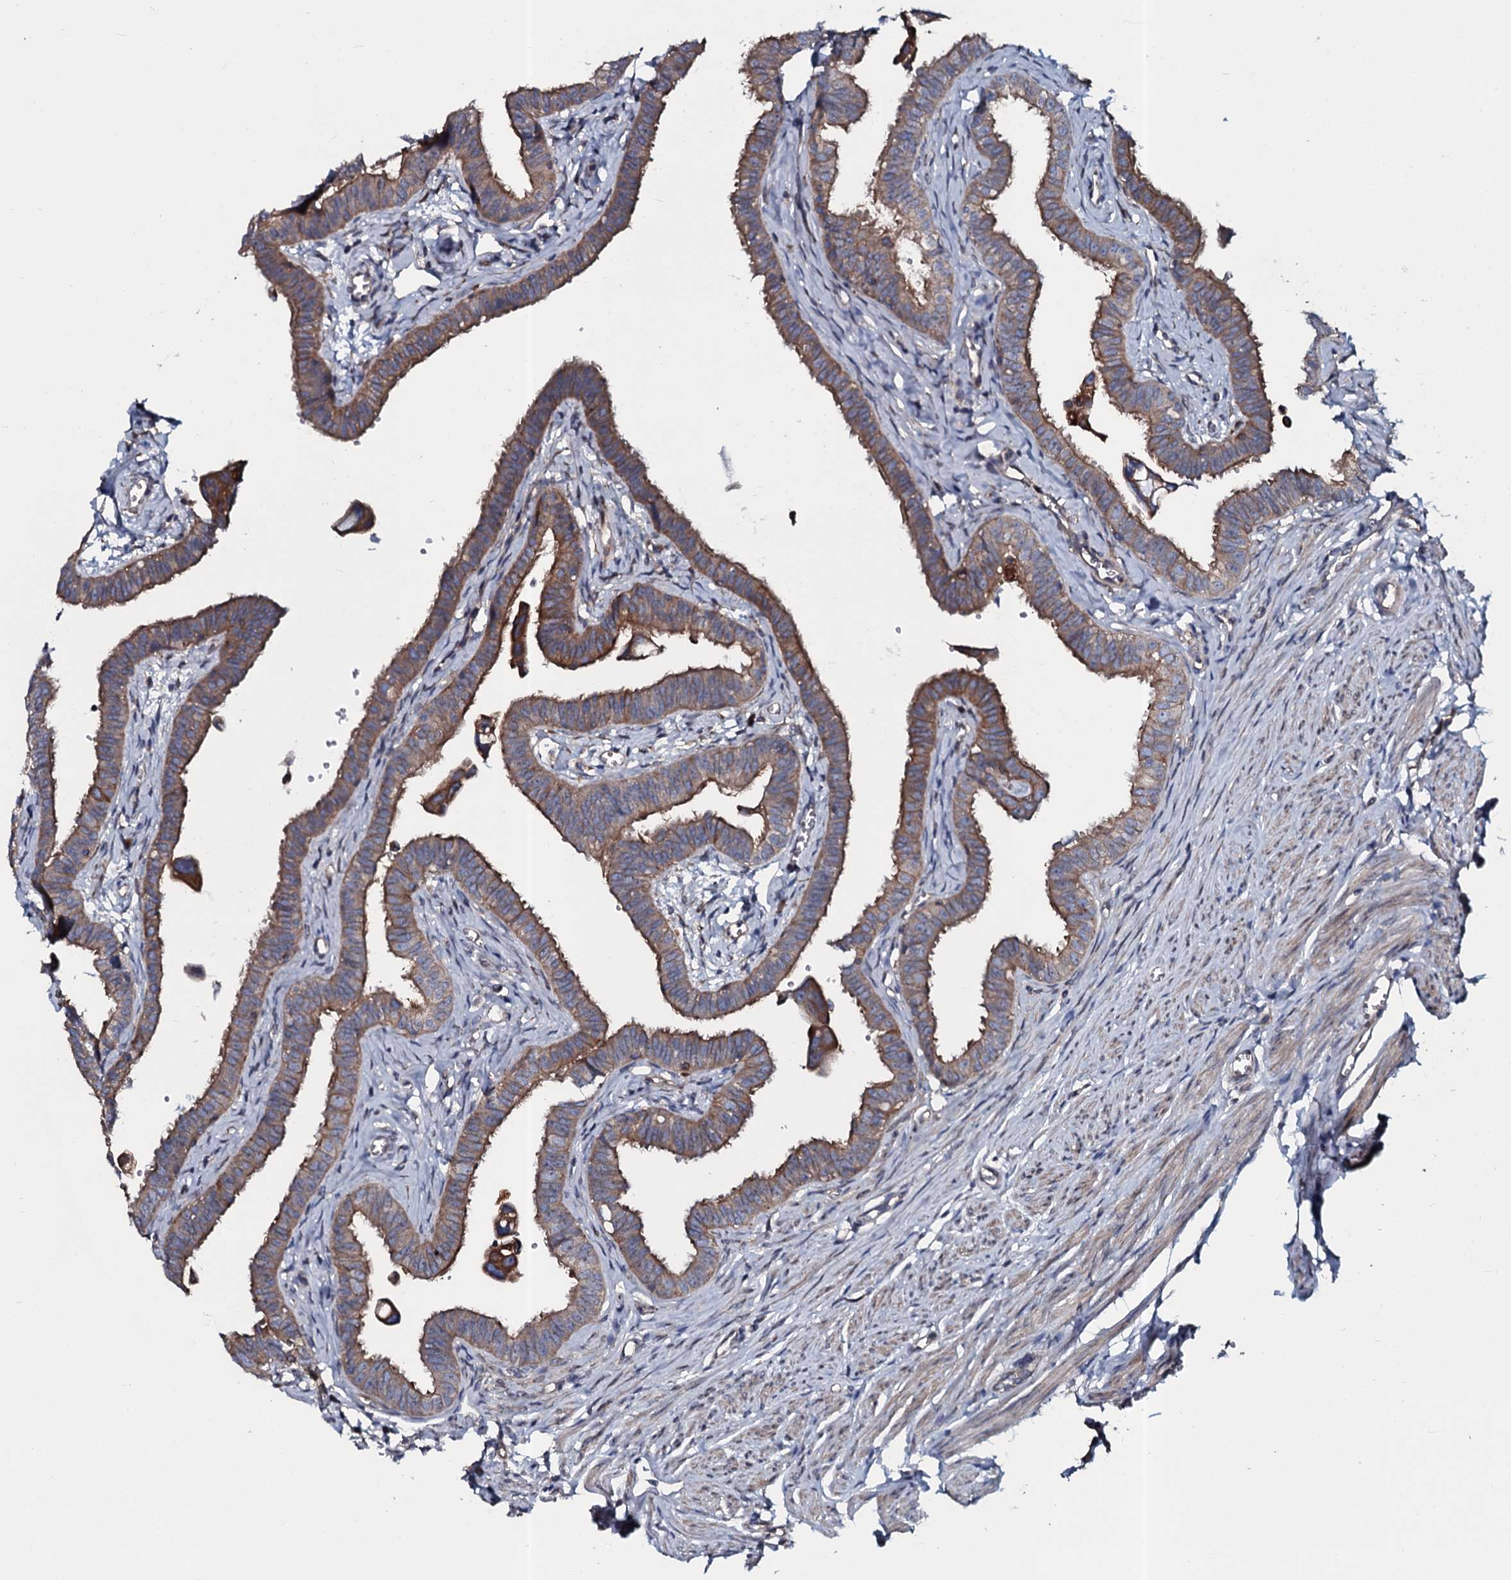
{"staining": {"intensity": "moderate", "quantity": ">75%", "location": "cytoplasmic/membranous"}, "tissue": "fallopian tube", "cell_type": "Glandular cells", "image_type": "normal", "snomed": [{"axis": "morphology", "description": "Normal tissue, NOS"}, {"axis": "morphology", "description": "Carcinoma, NOS"}, {"axis": "topography", "description": "Fallopian tube"}, {"axis": "topography", "description": "Ovary"}], "caption": "Glandular cells reveal medium levels of moderate cytoplasmic/membranous staining in approximately >75% of cells in unremarkable human fallopian tube.", "gene": "TMEM151A", "patient": {"sex": "female", "age": 59}}